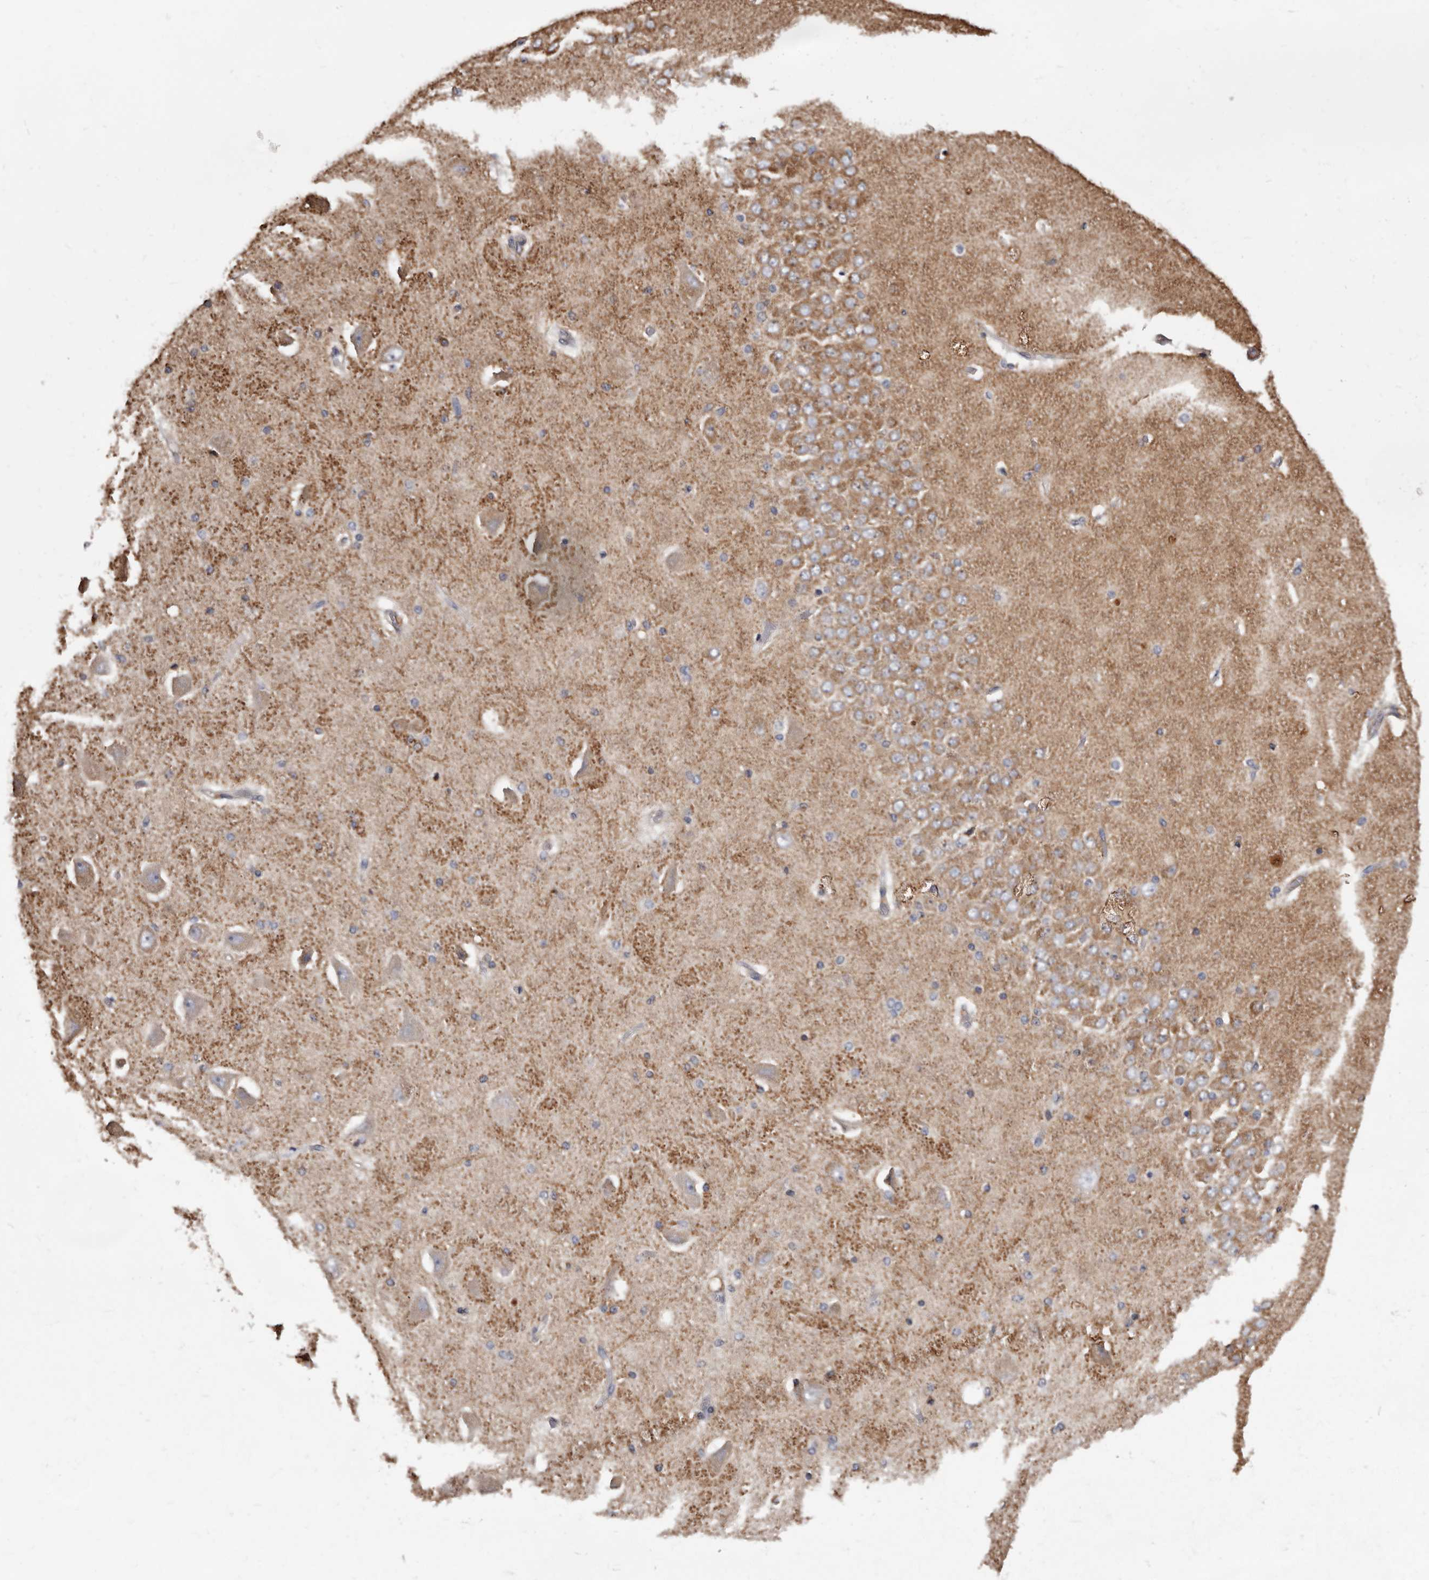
{"staining": {"intensity": "moderate", "quantity": "<25%", "location": "cytoplasmic/membranous"}, "tissue": "hippocampus", "cell_type": "Glial cells", "image_type": "normal", "snomed": [{"axis": "morphology", "description": "Normal tissue, NOS"}, {"axis": "topography", "description": "Hippocampus"}], "caption": "DAB immunohistochemical staining of normal hippocampus displays moderate cytoplasmic/membranous protein staining in approximately <25% of glial cells. (brown staining indicates protein expression, while blue staining denotes nuclei).", "gene": "TPD52", "patient": {"sex": "female", "age": 54}}